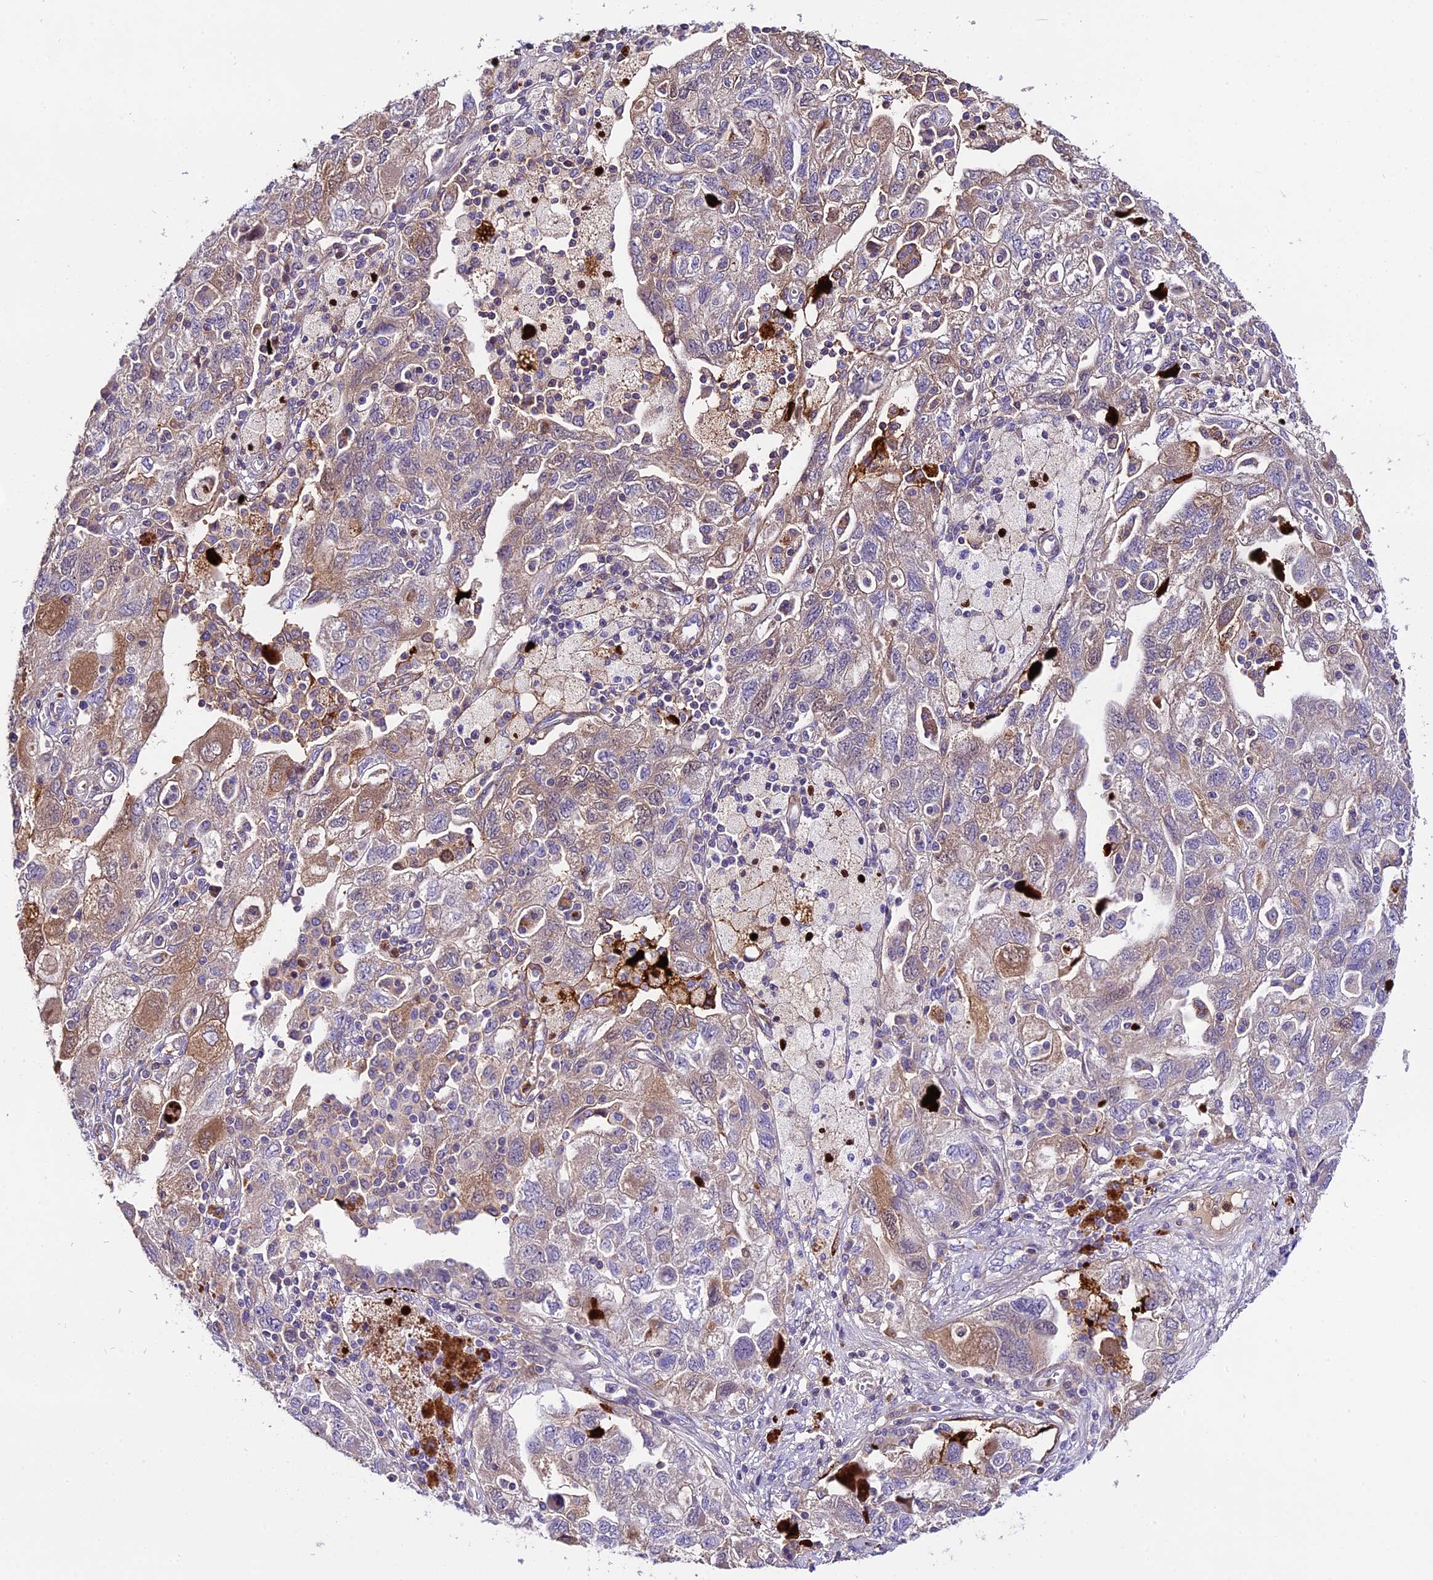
{"staining": {"intensity": "moderate", "quantity": "25%-75%", "location": "cytoplasmic/membranous"}, "tissue": "ovarian cancer", "cell_type": "Tumor cells", "image_type": "cancer", "snomed": [{"axis": "morphology", "description": "Carcinoma, NOS"}, {"axis": "morphology", "description": "Cystadenocarcinoma, serous, NOS"}, {"axis": "topography", "description": "Ovary"}], "caption": "The immunohistochemical stain labels moderate cytoplasmic/membranous expression in tumor cells of serous cystadenocarcinoma (ovarian) tissue.", "gene": "MAP3K7CL", "patient": {"sex": "female", "age": 69}}